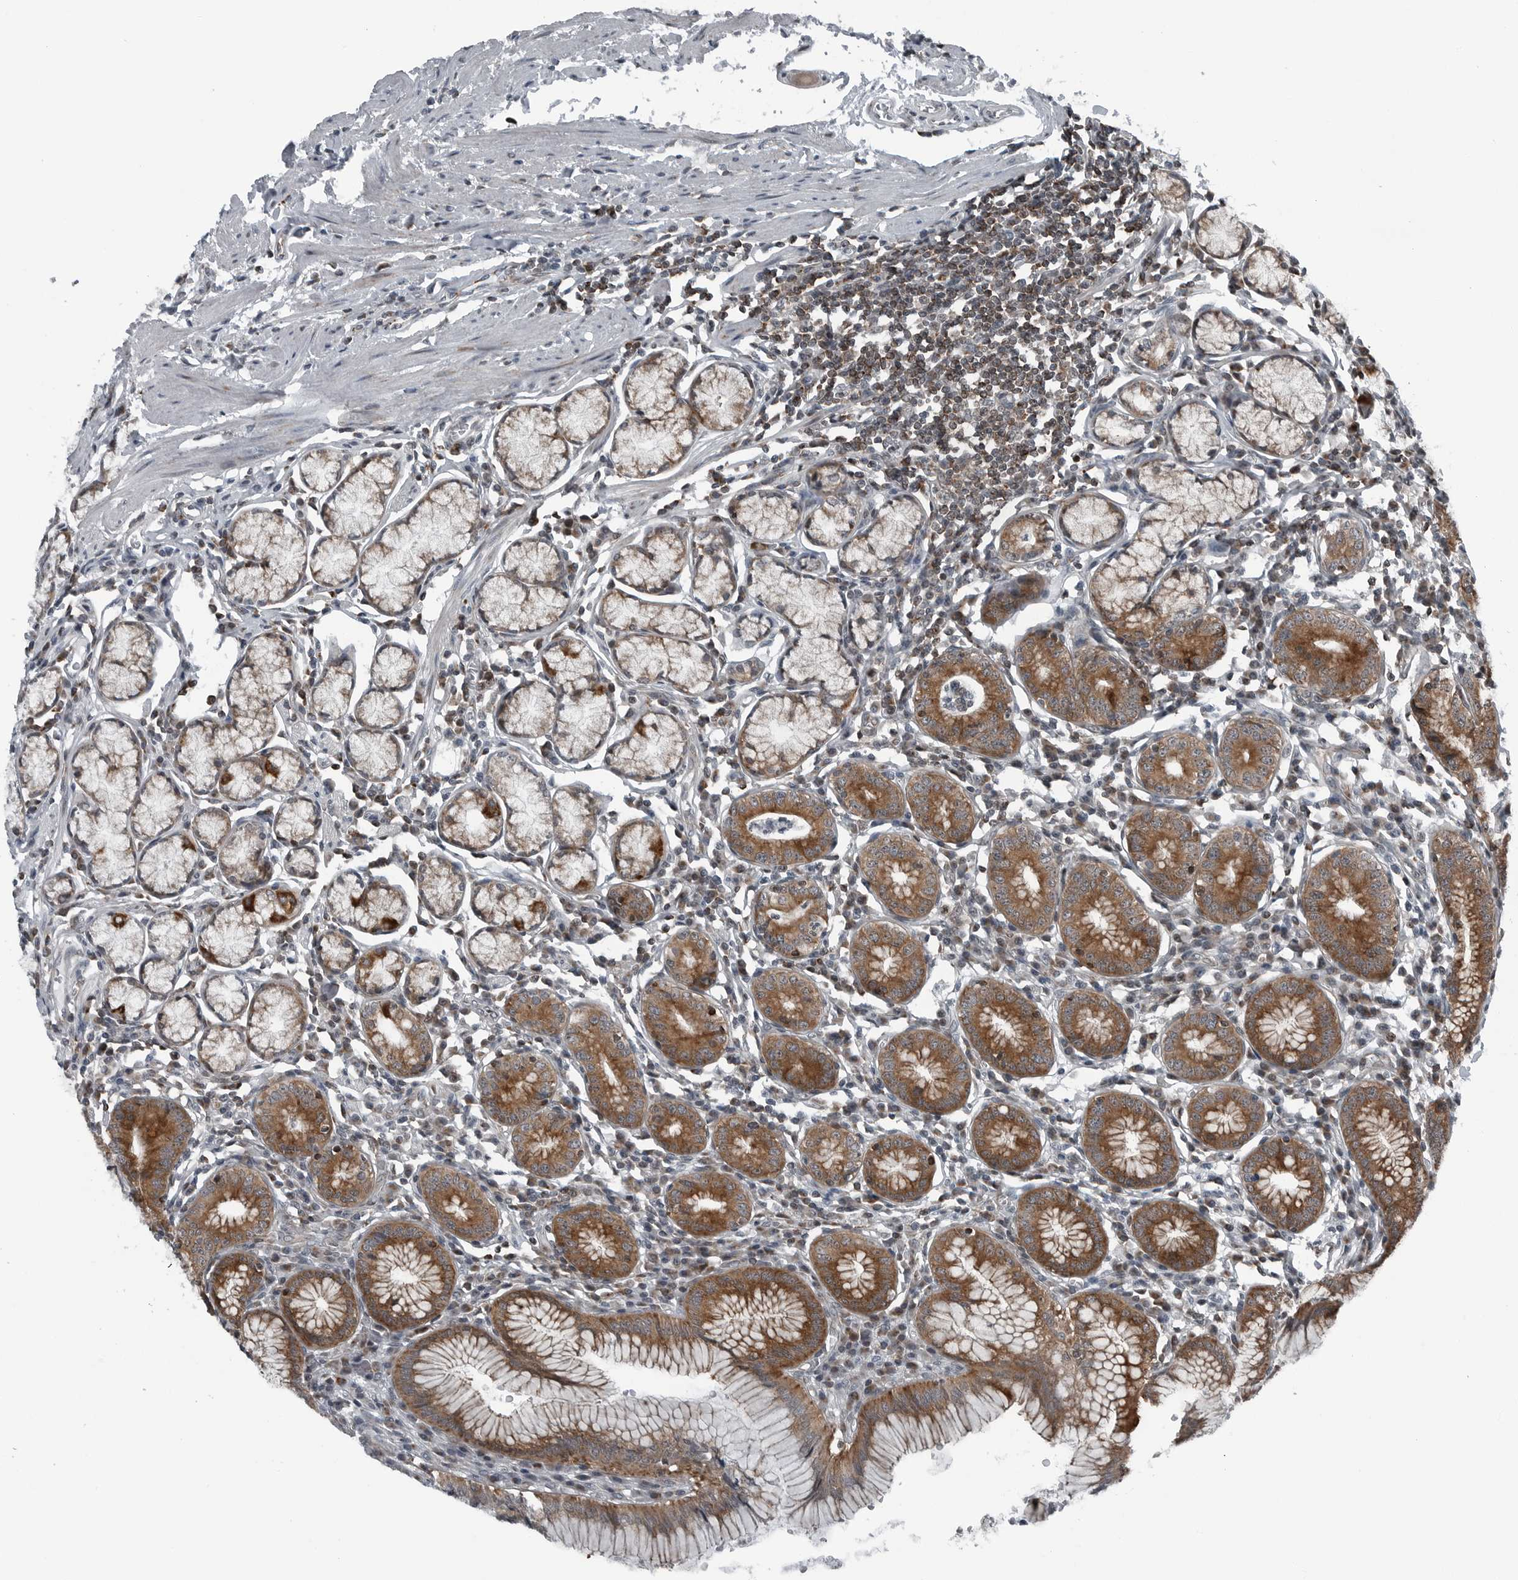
{"staining": {"intensity": "strong", "quantity": ">75%", "location": "cytoplasmic/membranous"}, "tissue": "stomach", "cell_type": "Glandular cells", "image_type": "normal", "snomed": [{"axis": "morphology", "description": "Normal tissue, NOS"}, {"axis": "topography", "description": "Stomach"}], "caption": "A high-resolution image shows immunohistochemistry (IHC) staining of unremarkable stomach, which shows strong cytoplasmic/membranous expression in approximately >75% of glandular cells. The staining was performed using DAB (3,3'-diaminobenzidine), with brown indicating positive protein expression. Nuclei are stained blue with hematoxylin.", "gene": "GAK", "patient": {"sex": "male", "age": 55}}